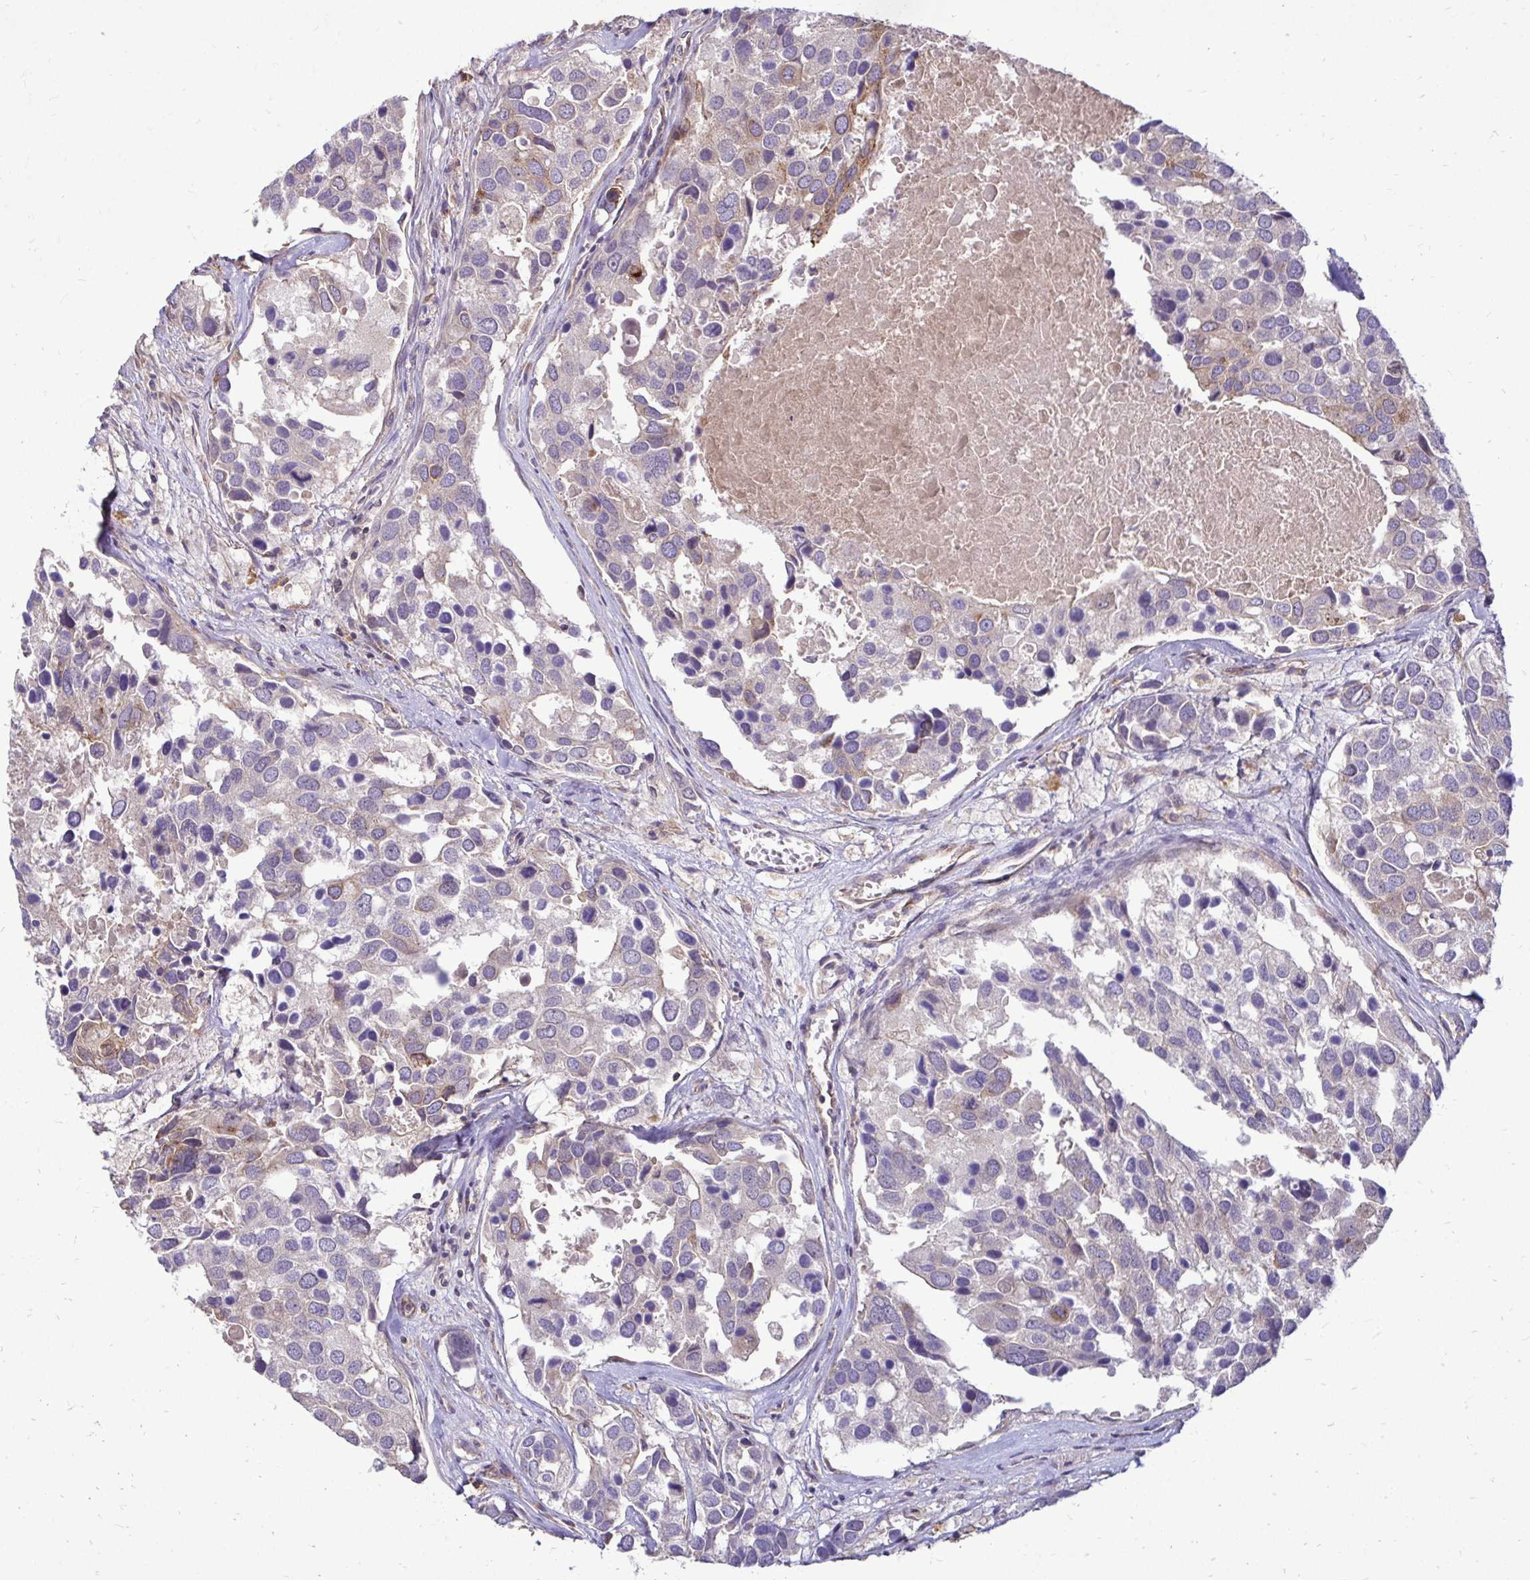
{"staining": {"intensity": "weak", "quantity": "<25%", "location": "cytoplasmic/membranous"}, "tissue": "breast cancer", "cell_type": "Tumor cells", "image_type": "cancer", "snomed": [{"axis": "morphology", "description": "Duct carcinoma"}, {"axis": "topography", "description": "Breast"}], "caption": "The immunohistochemistry (IHC) micrograph has no significant positivity in tumor cells of breast cancer (intraductal carcinoma) tissue.", "gene": "FMR1", "patient": {"sex": "female", "age": 83}}